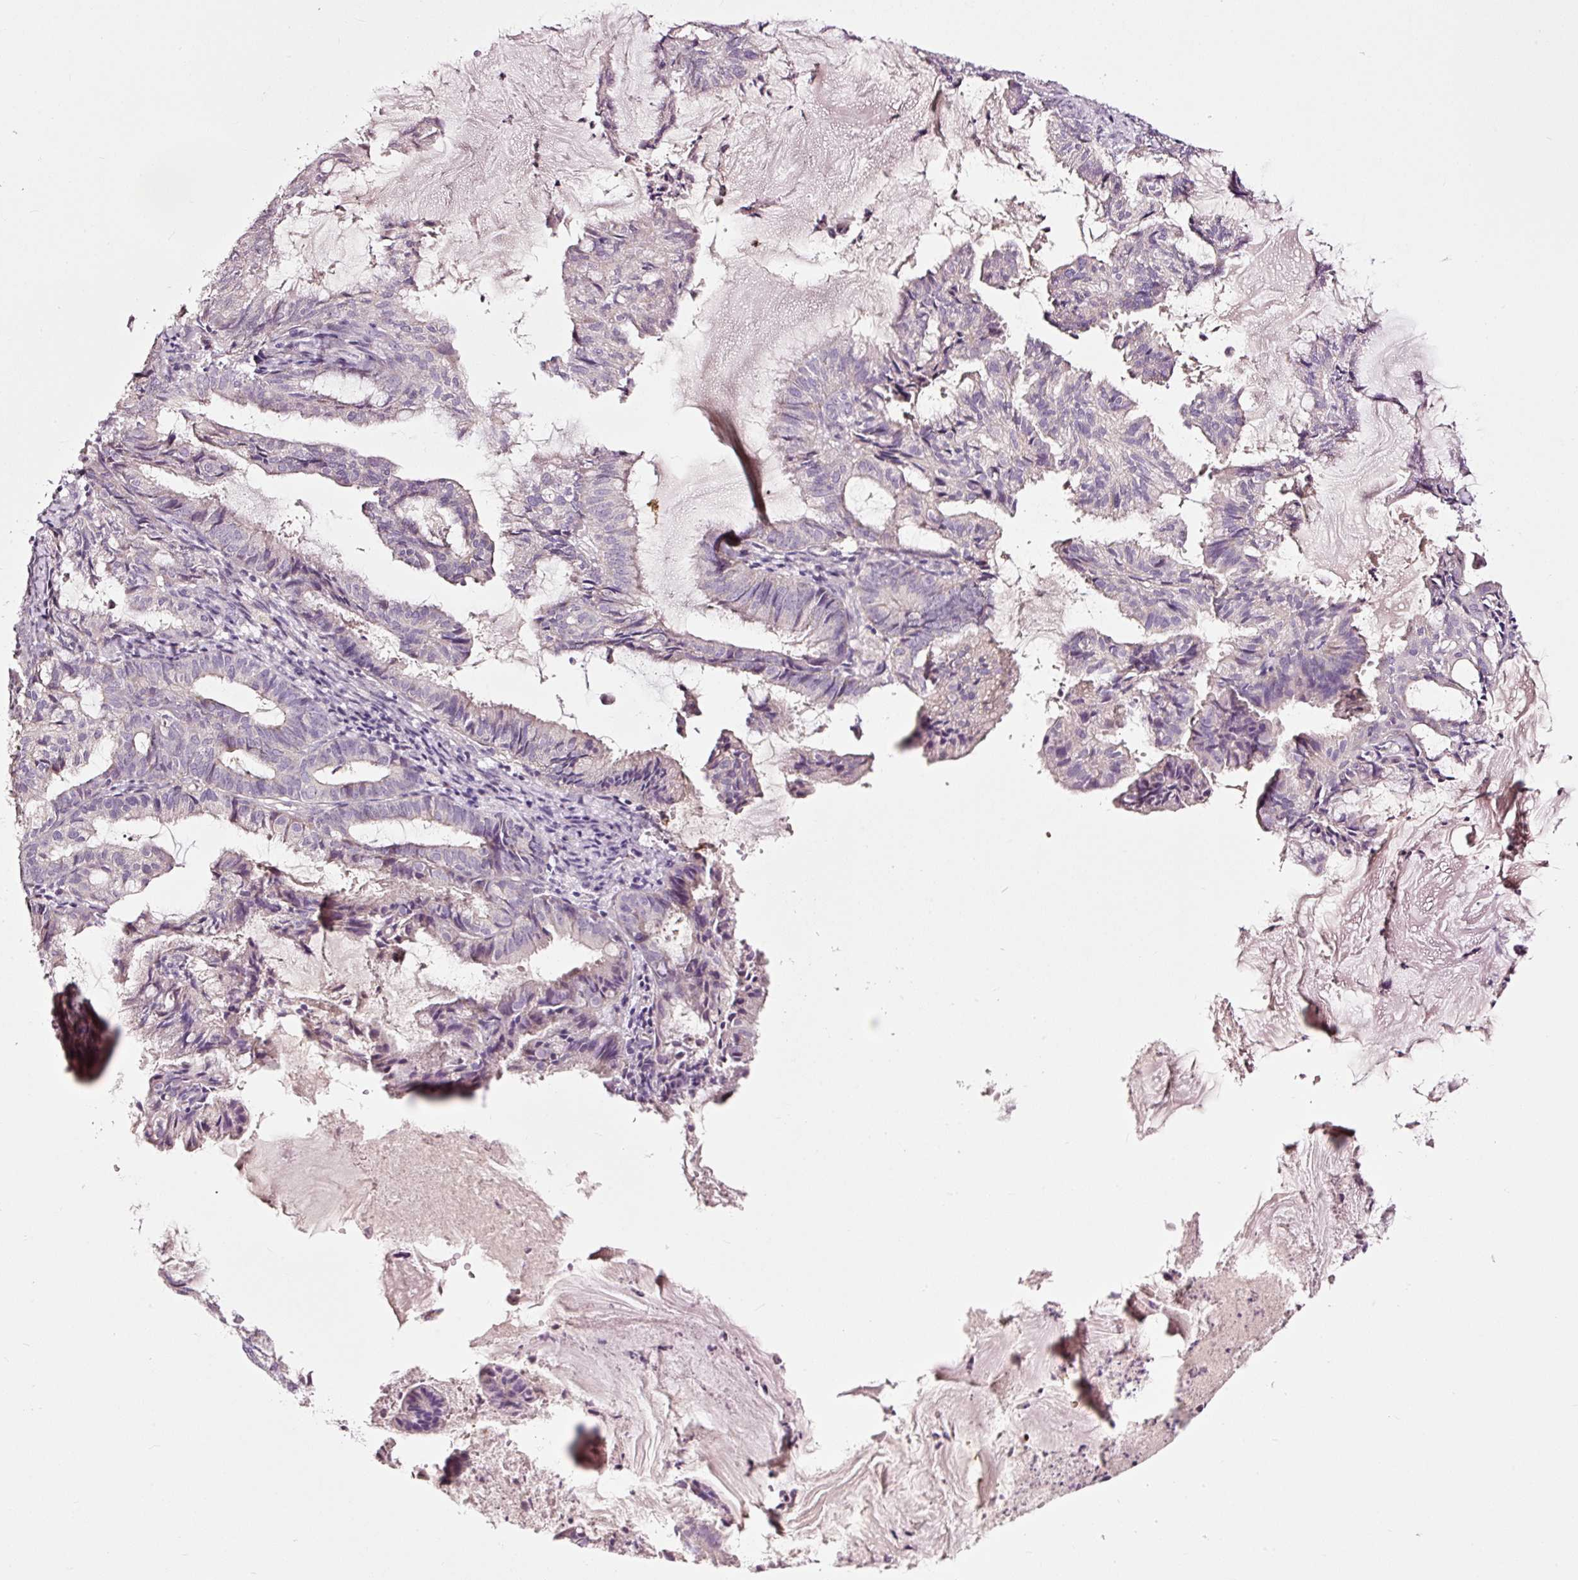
{"staining": {"intensity": "negative", "quantity": "none", "location": "none"}, "tissue": "endometrial cancer", "cell_type": "Tumor cells", "image_type": "cancer", "snomed": [{"axis": "morphology", "description": "Adenocarcinoma, NOS"}, {"axis": "topography", "description": "Endometrium"}], "caption": "Immunohistochemistry (IHC) photomicrograph of human endometrial cancer (adenocarcinoma) stained for a protein (brown), which exhibits no expression in tumor cells. (Brightfield microscopy of DAB IHC at high magnification).", "gene": "LDHAL6B", "patient": {"sex": "female", "age": 86}}